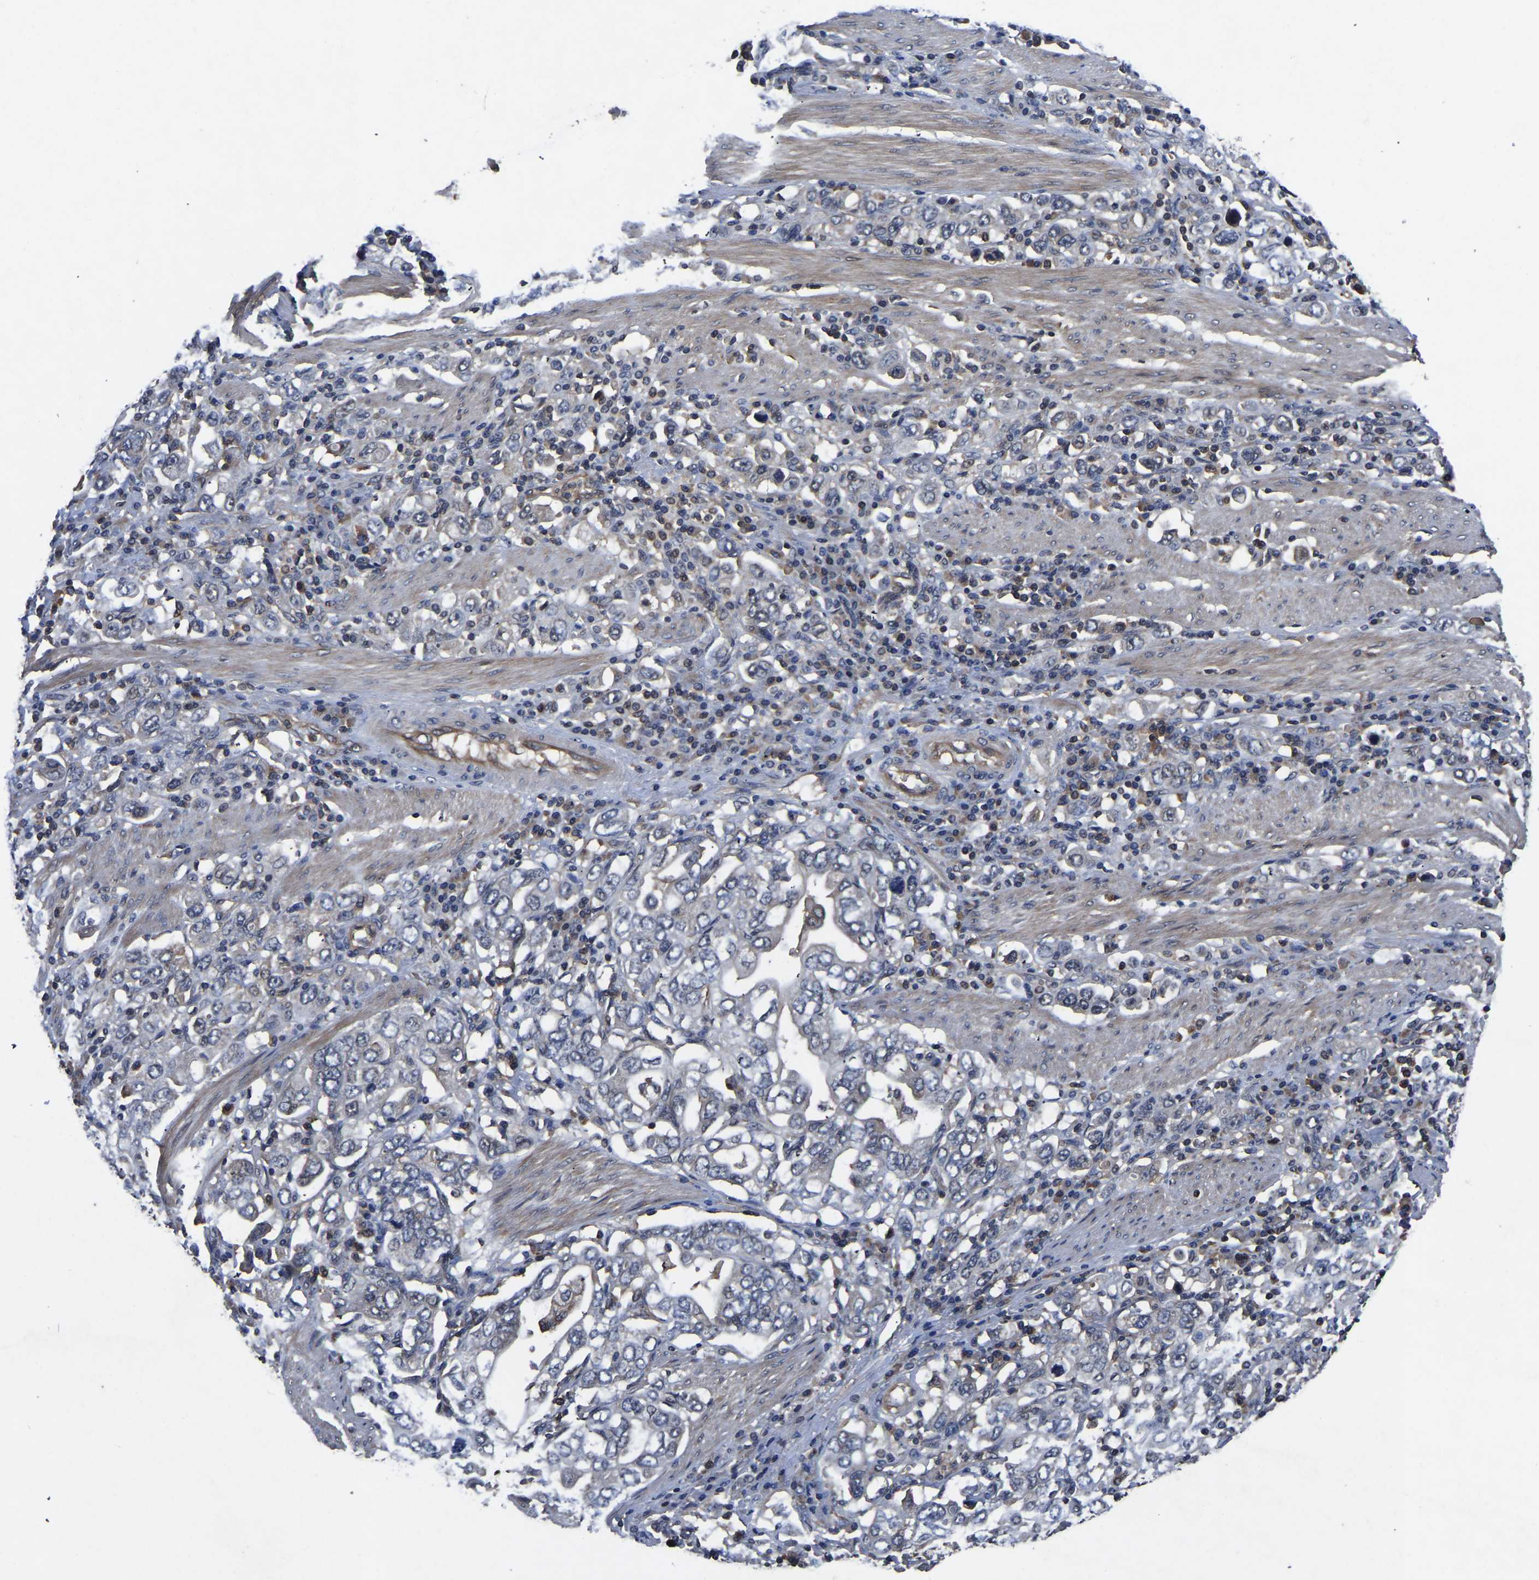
{"staining": {"intensity": "negative", "quantity": "none", "location": "none"}, "tissue": "stomach cancer", "cell_type": "Tumor cells", "image_type": "cancer", "snomed": [{"axis": "morphology", "description": "Adenocarcinoma, NOS"}, {"axis": "topography", "description": "Stomach, upper"}], "caption": "This is an IHC micrograph of stomach cancer (adenocarcinoma). There is no expression in tumor cells.", "gene": "FGD5", "patient": {"sex": "male", "age": 62}}